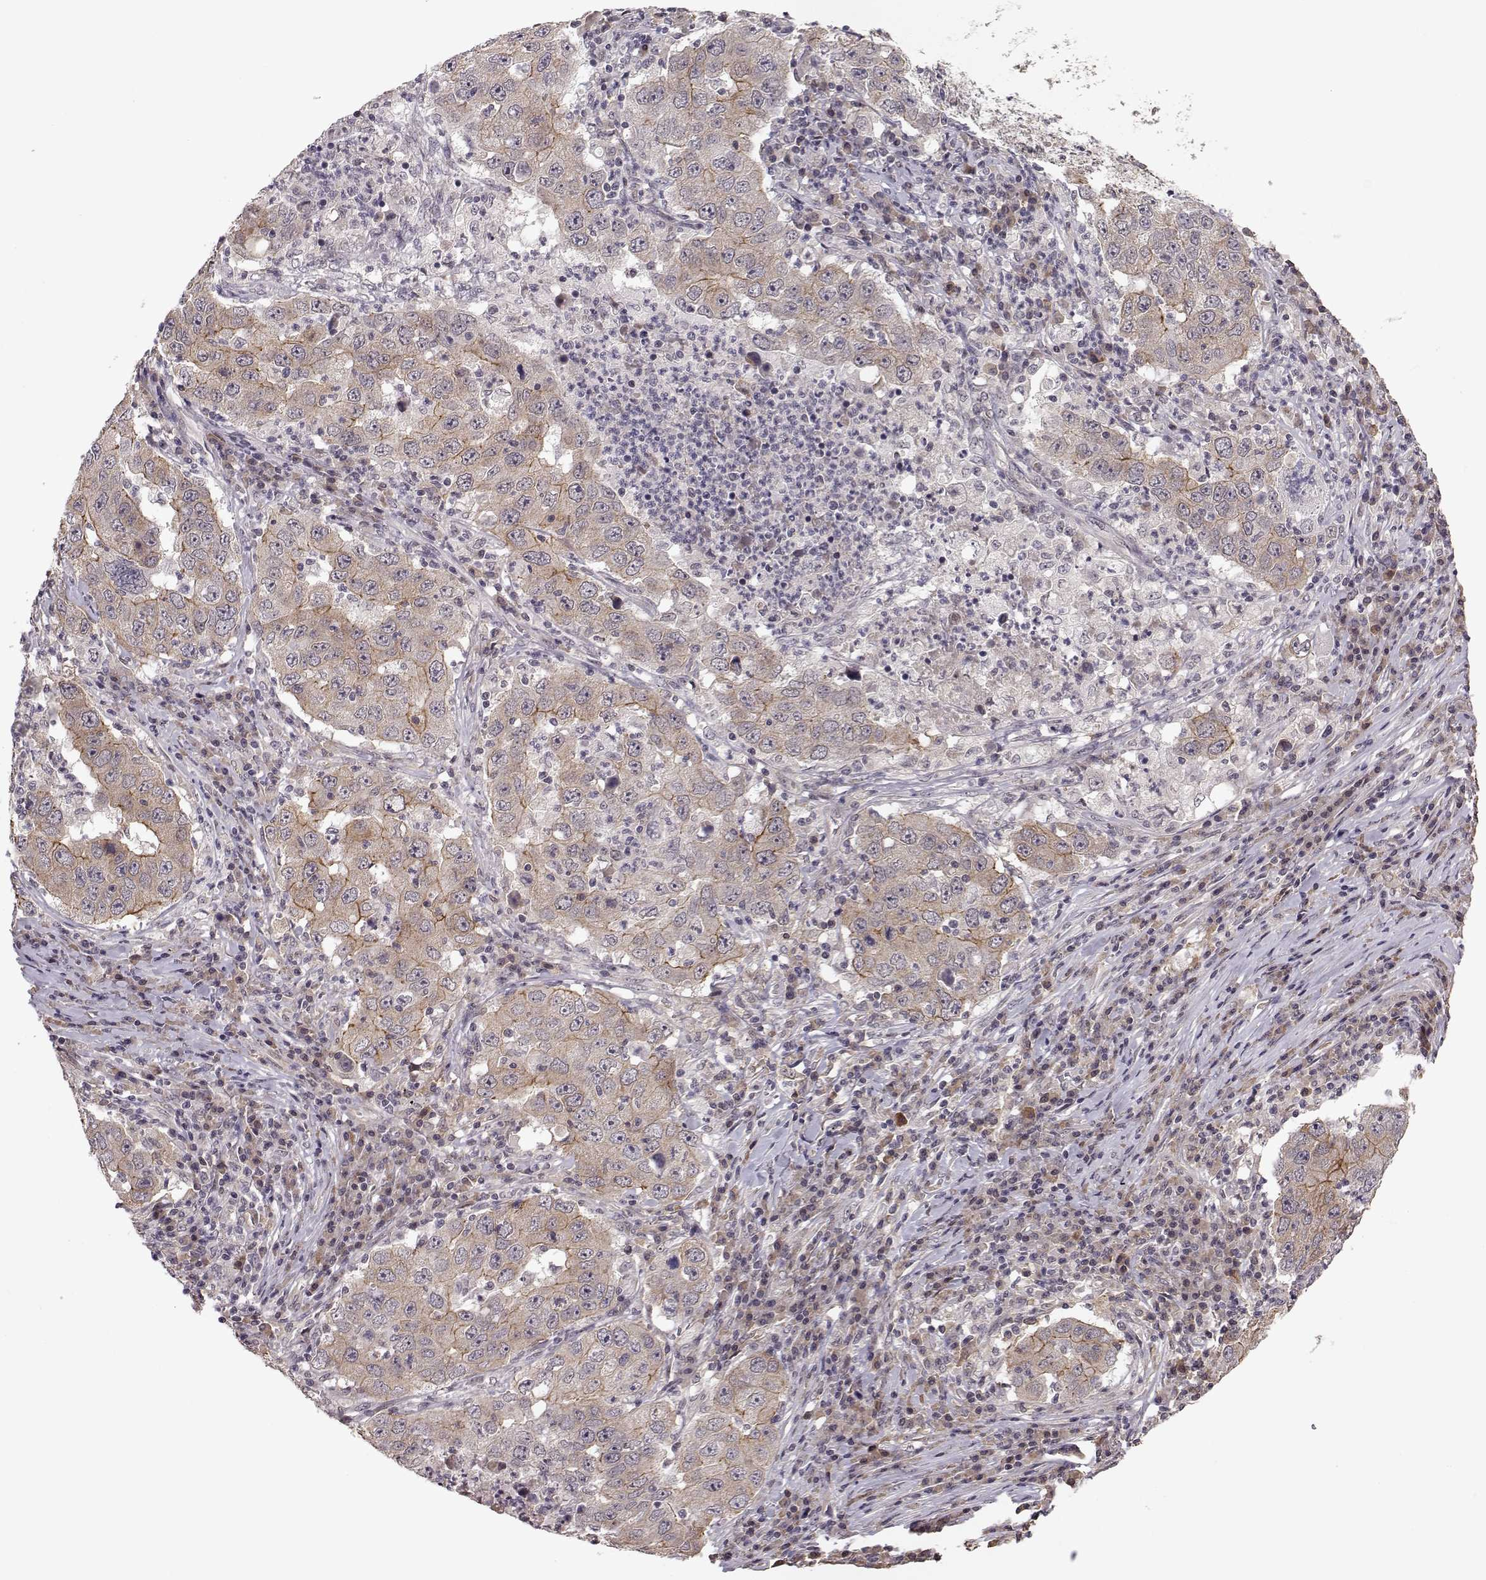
{"staining": {"intensity": "moderate", "quantity": "<25%", "location": "cytoplasmic/membranous"}, "tissue": "lung cancer", "cell_type": "Tumor cells", "image_type": "cancer", "snomed": [{"axis": "morphology", "description": "Adenocarcinoma, NOS"}, {"axis": "topography", "description": "Lung"}], "caption": "Human lung adenocarcinoma stained with a protein marker demonstrates moderate staining in tumor cells.", "gene": "PLEKHG3", "patient": {"sex": "male", "age": 73}}